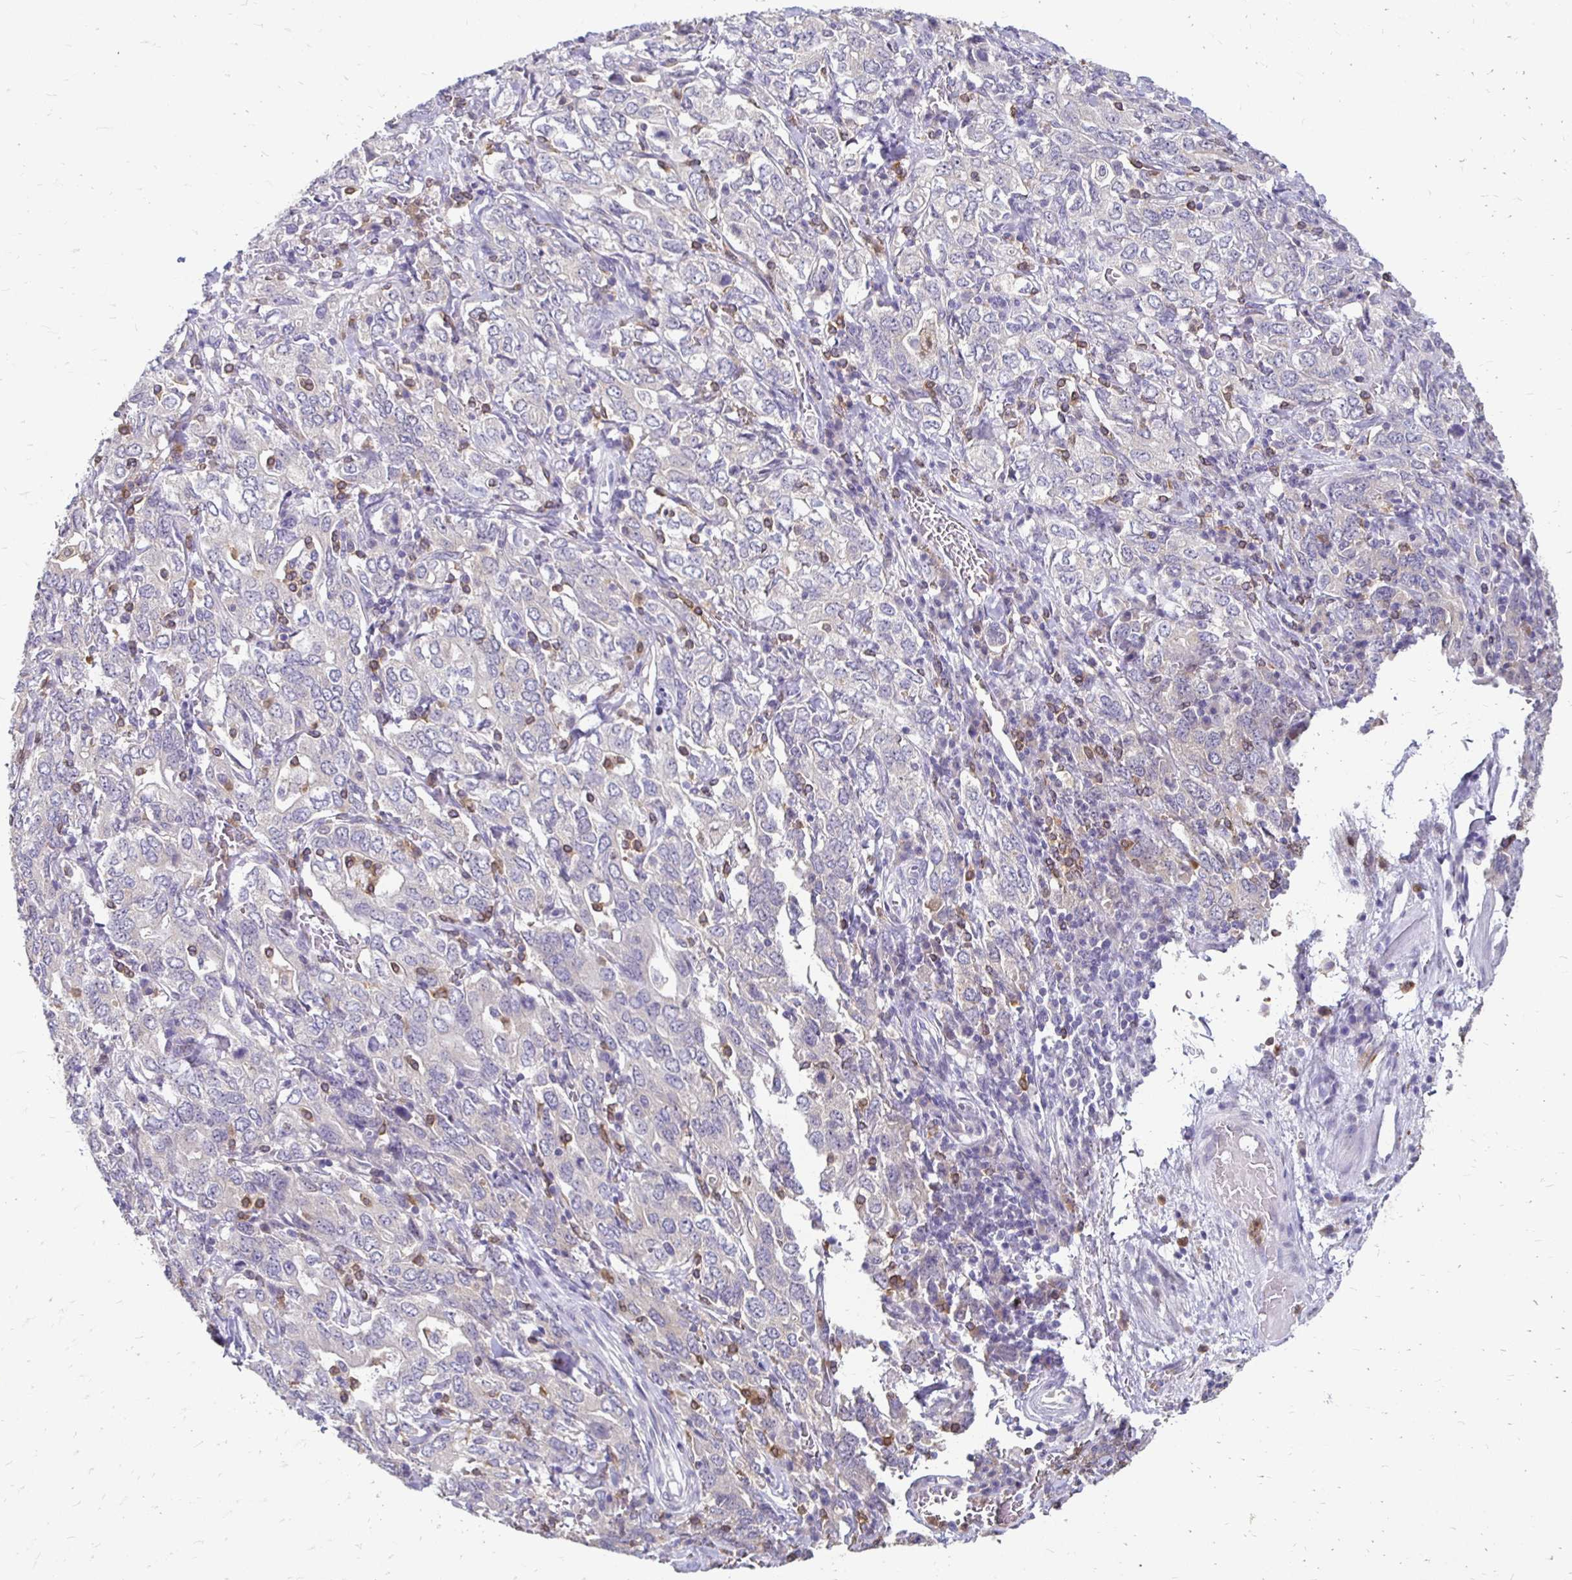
{"staining": {"intensity": "negative", "quantity": "none", "location": "none"}, "tissue": "stomach cancer", "cell_type": "Tumor cells", "image_type": "cancer", "snomed": [{"axis": "morphology", "description": "Adenocarcinoma, NOS"}, {"axis": "topography", "description": "Stomach, upper"}, {"axis": "topography", "description": "Stomach"}], "caption": "Immunohistochemistry histopathology image of stomach adenocarcinoma stained for a protein (brown), which reveals no expression in tumor cells. (DAB immunohistochemistry (IHC) with hematoxylin counter stain).", "gene": "PADI2", "patient": {"sex": "male", "age": 62}}